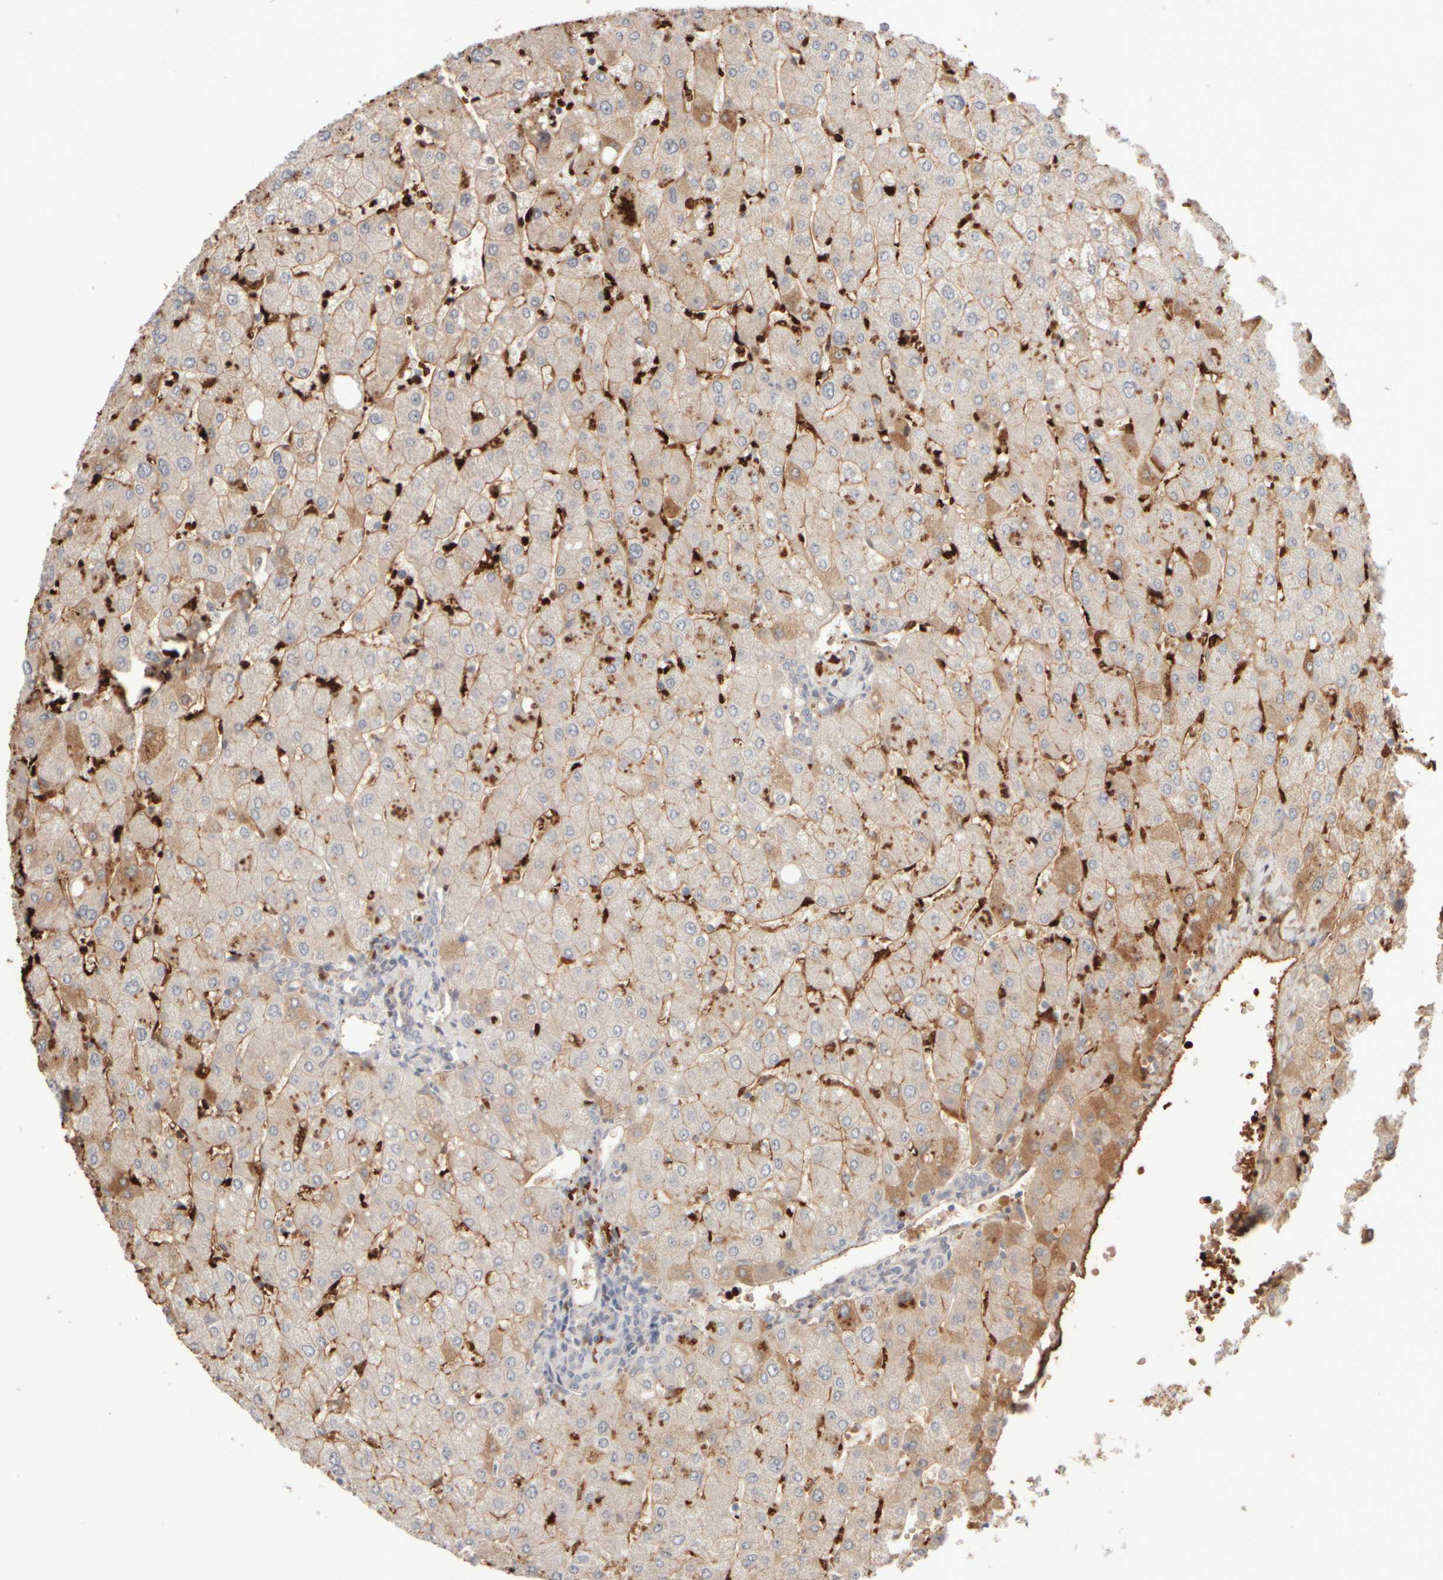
{"staining": {"intensity": "negative", "quantity": "none", "location": "none"}, "tissue": "liver", "cell_type": "Cholangiocytes", "image_type": "normal", "snomed": [{"axis": "morphology", "description": "Normal tissue, NOS"}, {"axis": "topography", "description": "Liver"}], "caption": "DAB (3,3'-diaminobenzidine) immunohistochemical staining of unremarkable liver exhibits no significant staining in cholangiocytes.", "gene": "MST1", "patient": {"sex": "male", "age": 55}}